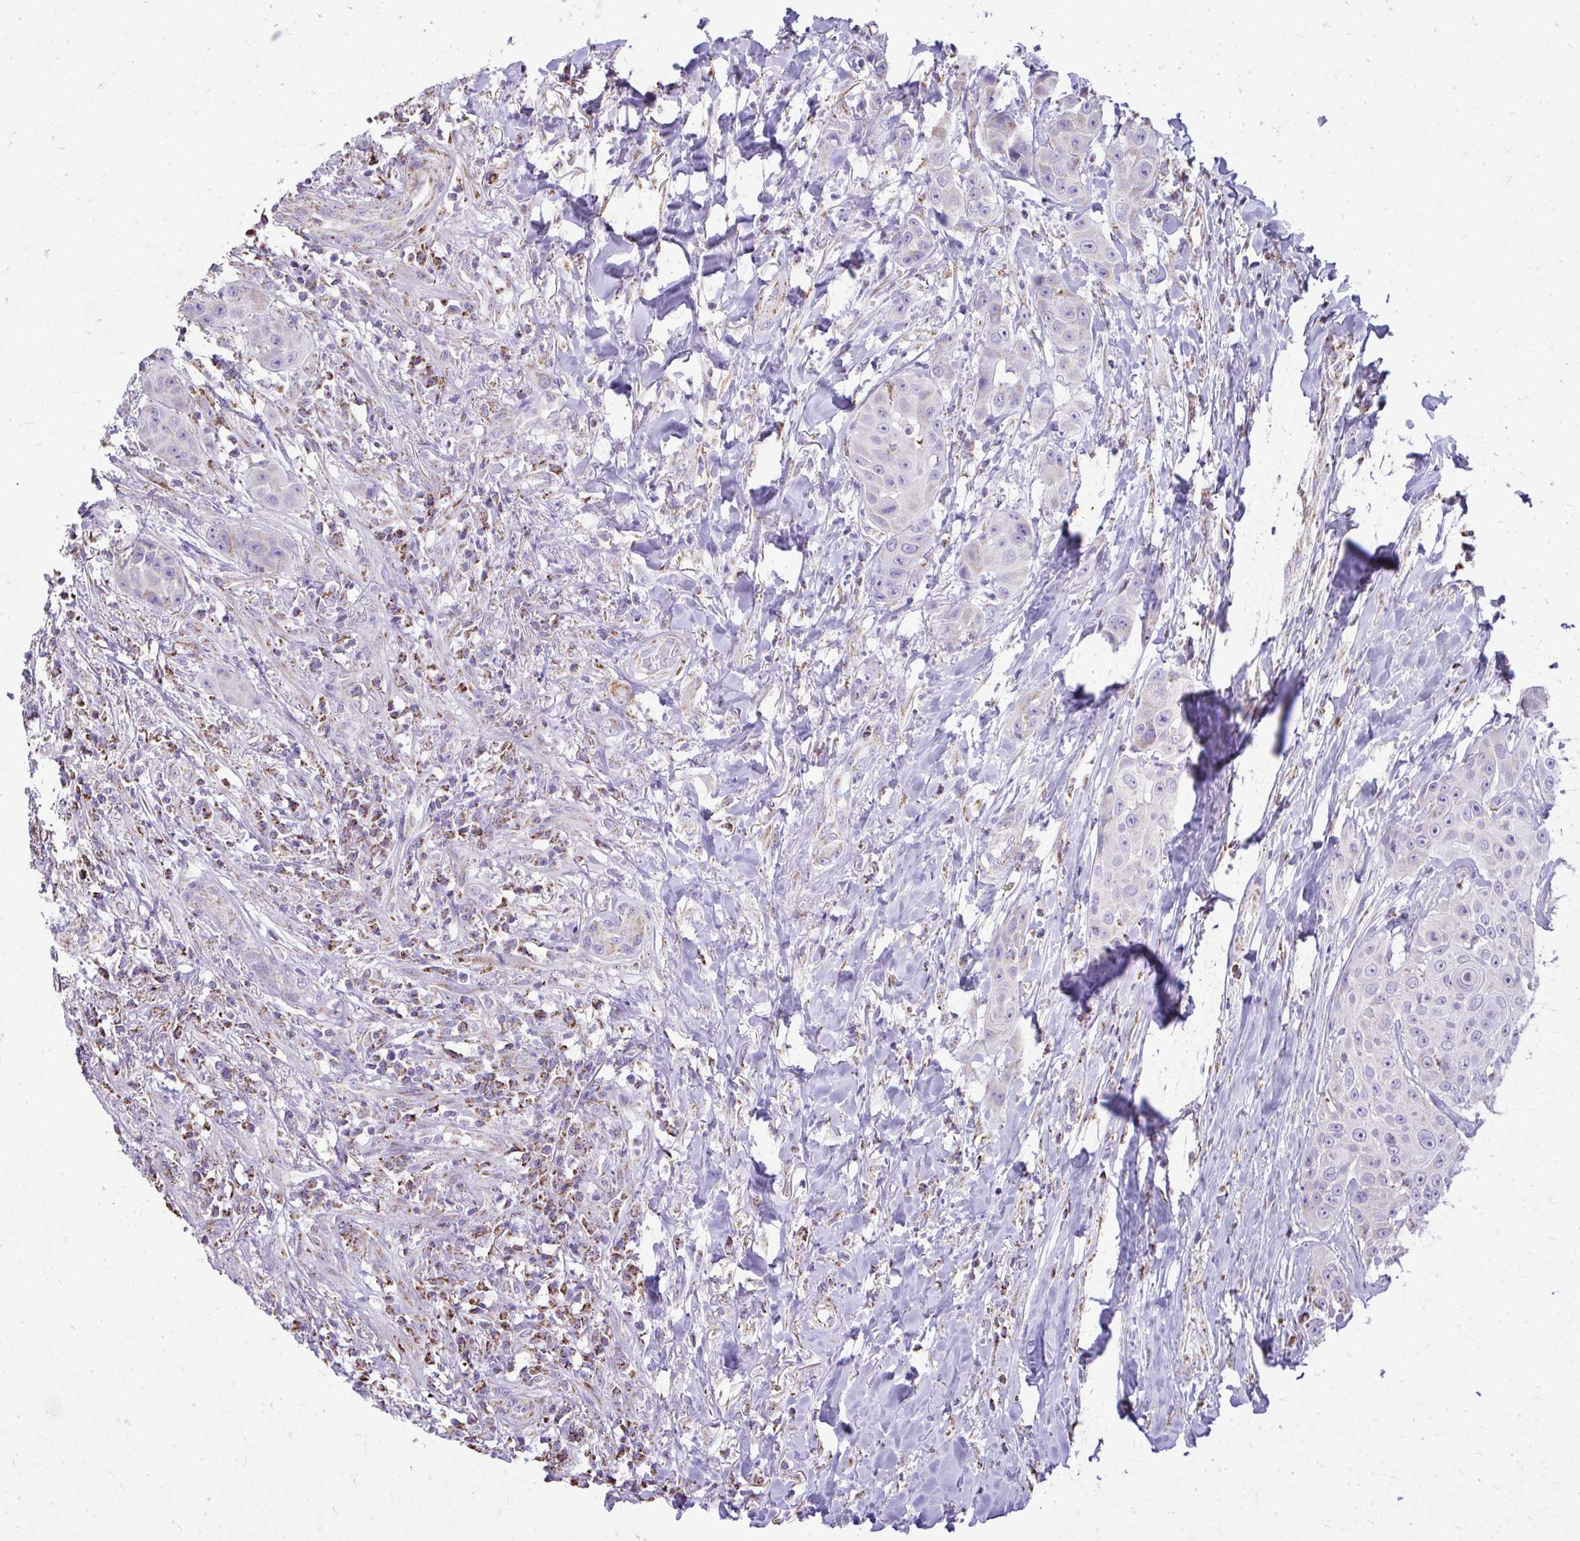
{"staining": {"intensity": "negative", "quantity": "none", "location": "none"}, "tissue": "head and neck cancer", "cell_type": "Tumor cells", "image_type": "cancer", "snomed": [{"axis": "morphology", "description": "Squamous cell carcinoma, NOS"}, {"axis": "topography", "description": "Head-Neck"}], "caption": "Immunohistochemistry image of squamous cell carcinoma (head and neck) stained for a protein (brown), which reveals no positivity in tumor cells. (IHC, brightfield microscopy, high magnification).", "gene": "MPZL2", "patient": {"sex": "male", "age": 83}}